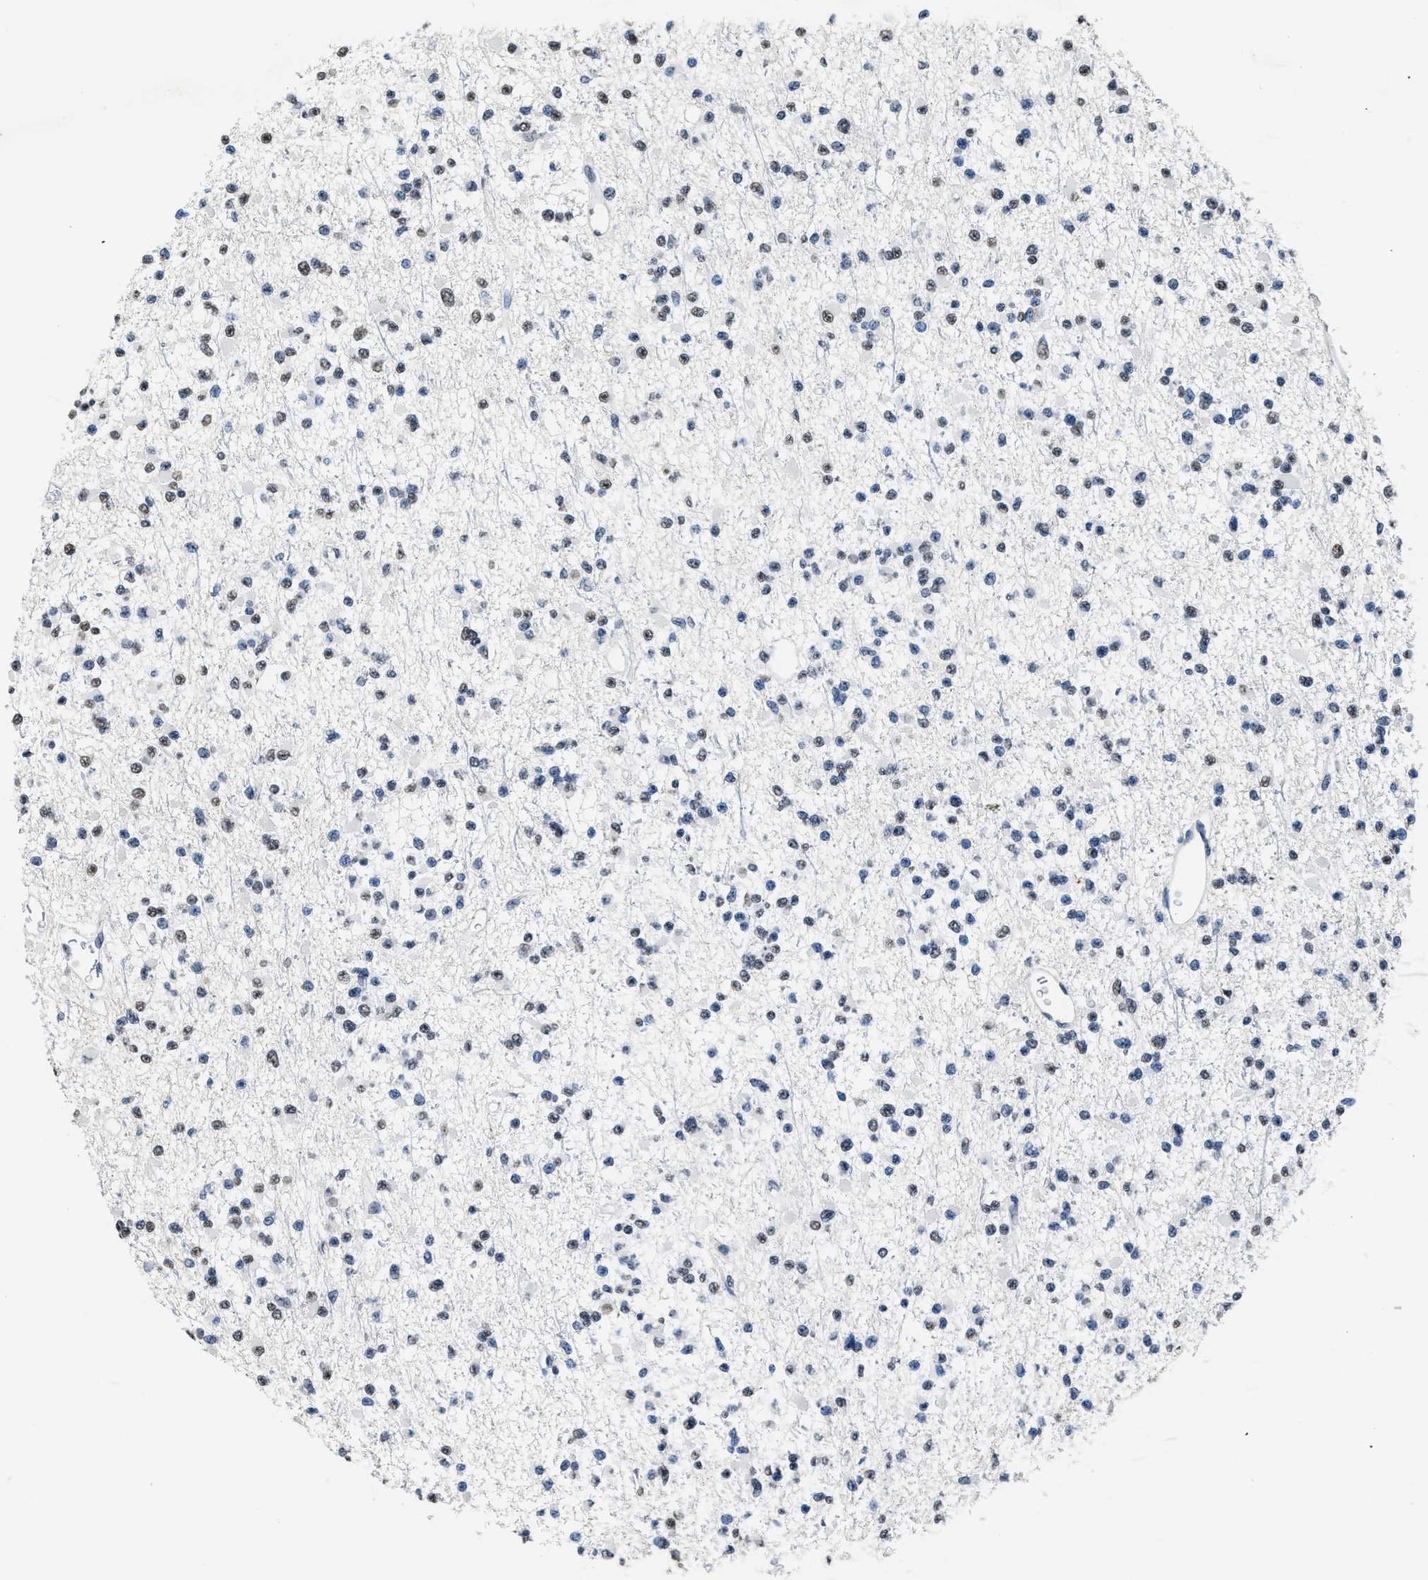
{"staining": {"intensity": "weak", "quantity": "25%-75%", "location": "nuclear"}, "tissue": "glioma", "cell_type": "Tumor cells", "image_type": "cancer", "snomed": [{"axis": "morphology", "description": "Glioma, malignant, Low grade"}, {"axis": "topography", "description": "Brain"}], "caption": "This photomicrograph shows immunohistochemistry staining of human malignant glioma (low-grade), with low weak nuclear staining in approximately 25%-75% of tumor cells.", "gene": "SUPT16H", "patient": {"sex": "female", "age": 22}}